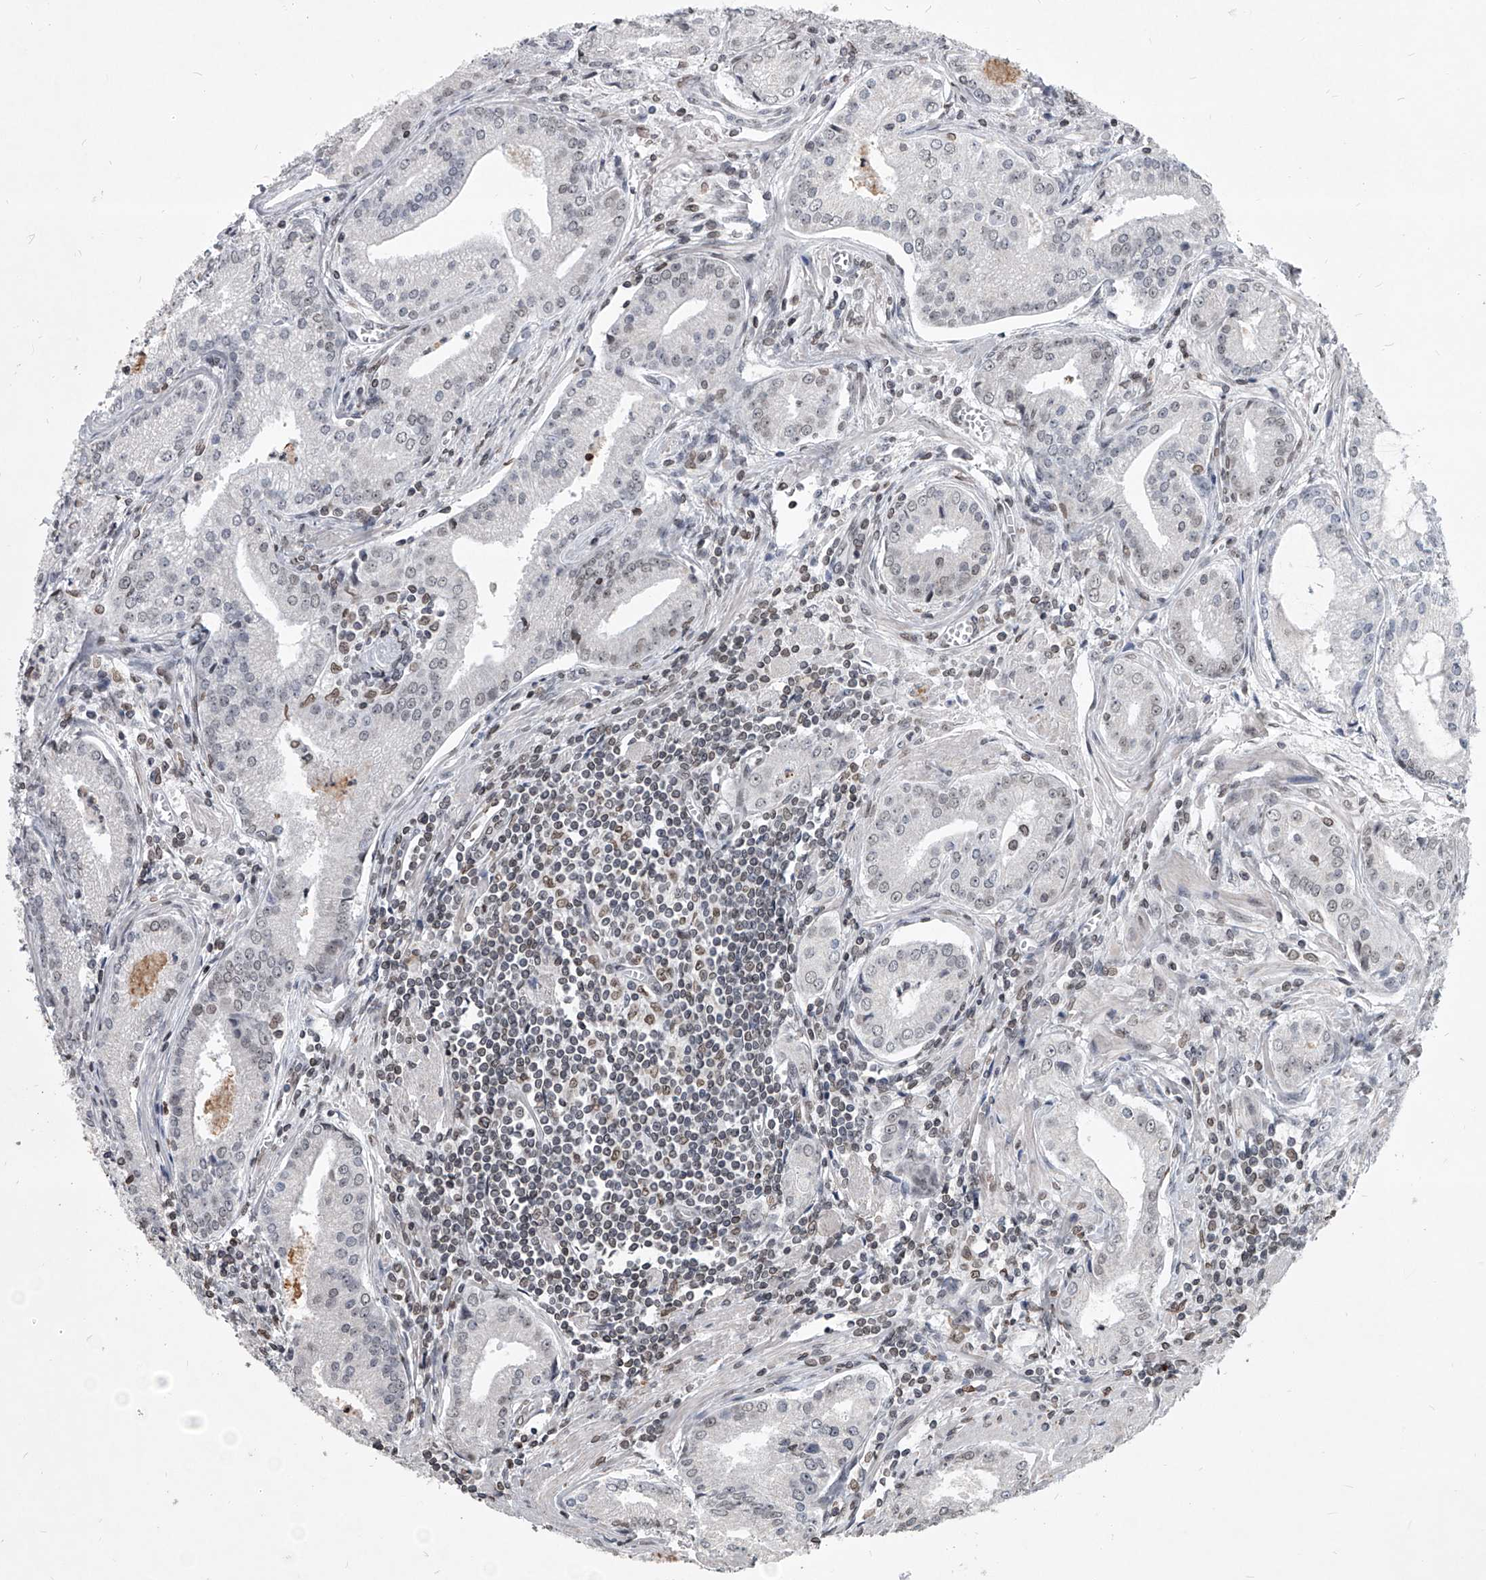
{"staining": {"intensity": "negative", "quantity": "none", "location": "none"}, "tissue": "prostate cancer", "cell_type": "Tumor cells", "image_type": "cancer", "snomed": [{"axis": "morphology", "description": "Adenocarcinoma, Low grade"}, {"axis": "topography", "description": "Prostate"}], "caption": "A micrograph of human low-grade adenocarcinoma (prostate) is negative for staining in tumor cells.", "gene": "PPIL4", "patient": {"sex": "male", "age": 54}}